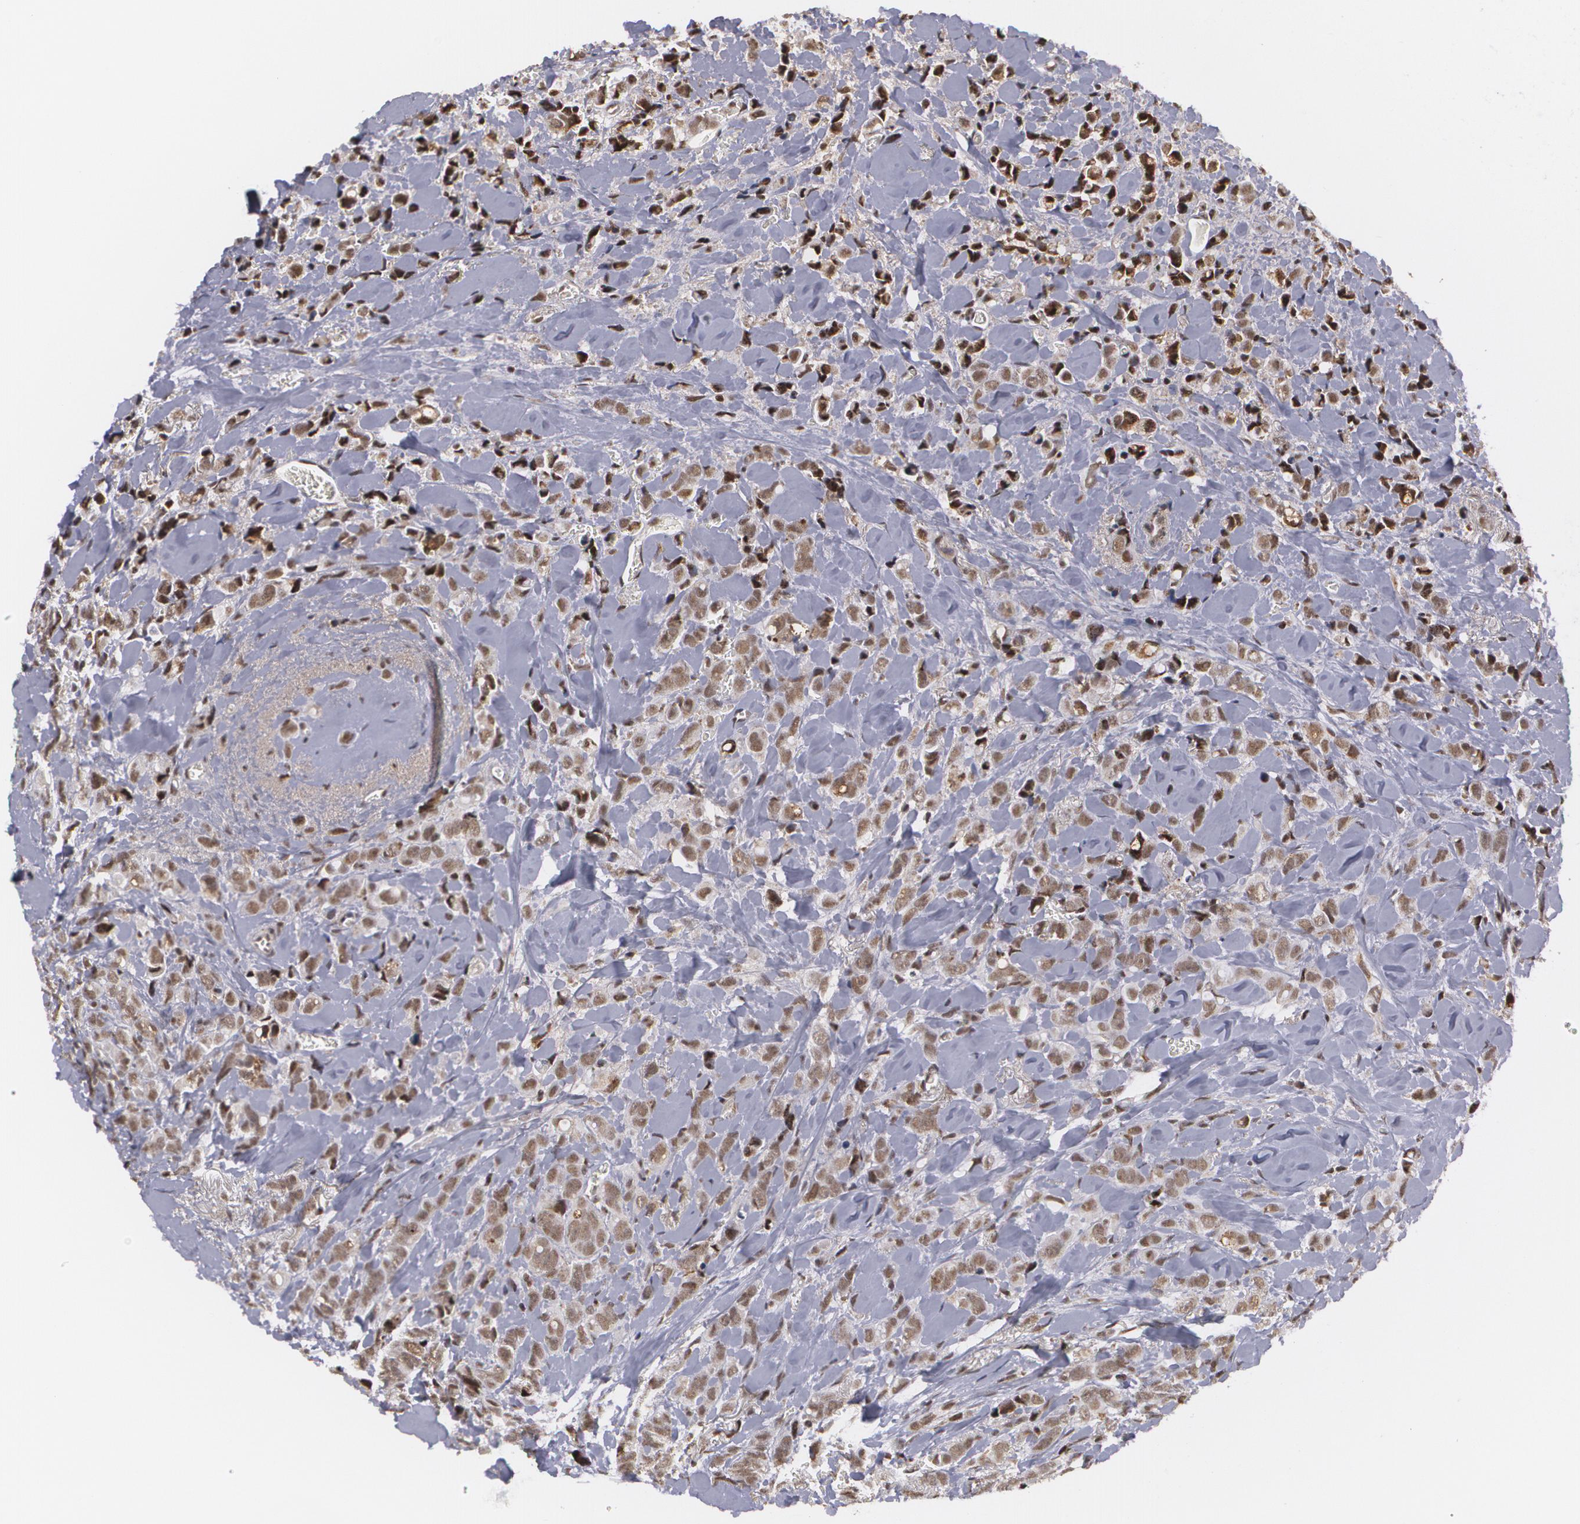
{"staining": {"intensity": "weak", "quantity": ">75%", "location": "nuclear"}, "tissue": "breast cancer", "cell_type": "Tumor cells", "image_type": "cancer", "snomed": [{"axis": "morphology", "description": "Lobular carcinoma"}, {"axis": "topography", "description": "Breast"}], "caption": "Immunohistochemical staining of lobular carcinoma (breast) demonstrates weak nuclear protein expression in about >75% of tumor cells.", "gene": "MXD1", "patient": {"sex": "female", "age": 57}}